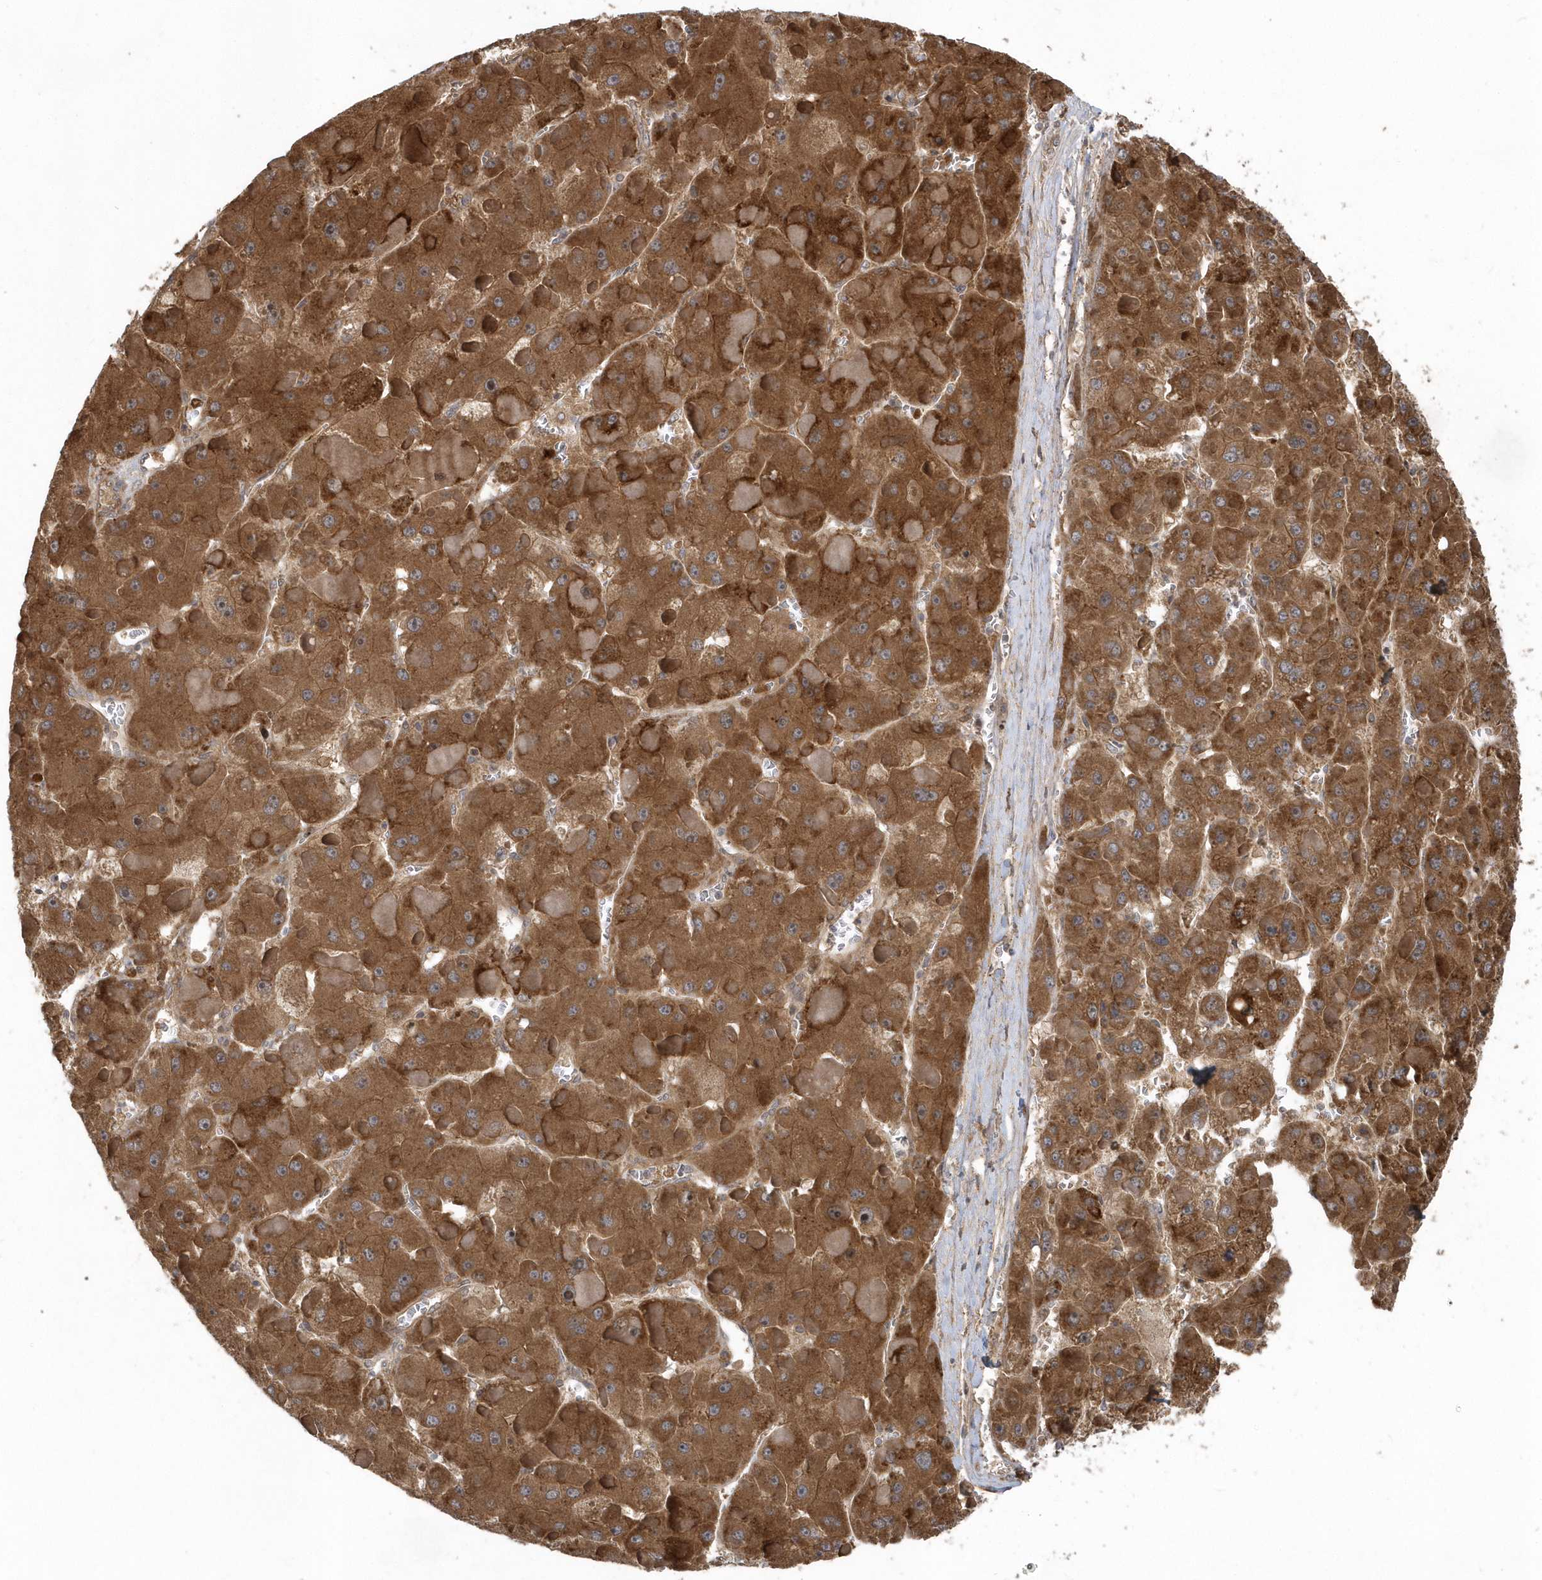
{"staining": {"intensity": "strong", "quantity": ">75%", "location": "cytoplasmic/membranous"}, "tissue": "liver cancer", "cell_type": "Tumor cells", "image_type": "cancer", "snomed": [{"axis": "morphology", "description": "Carcinoma, Hepatocellular, NOS"}, {"axis": "topography", "description": "Liver"}], "caption": "This micrograph shows IHC staining of liver cancer (hepatocellular carcinoma), with high strong cytoplasmic/membranous positivity in about >75% of tumor cells.", "gene": "HERPUD1", "patient": {"sex": "female", "age": 73}}